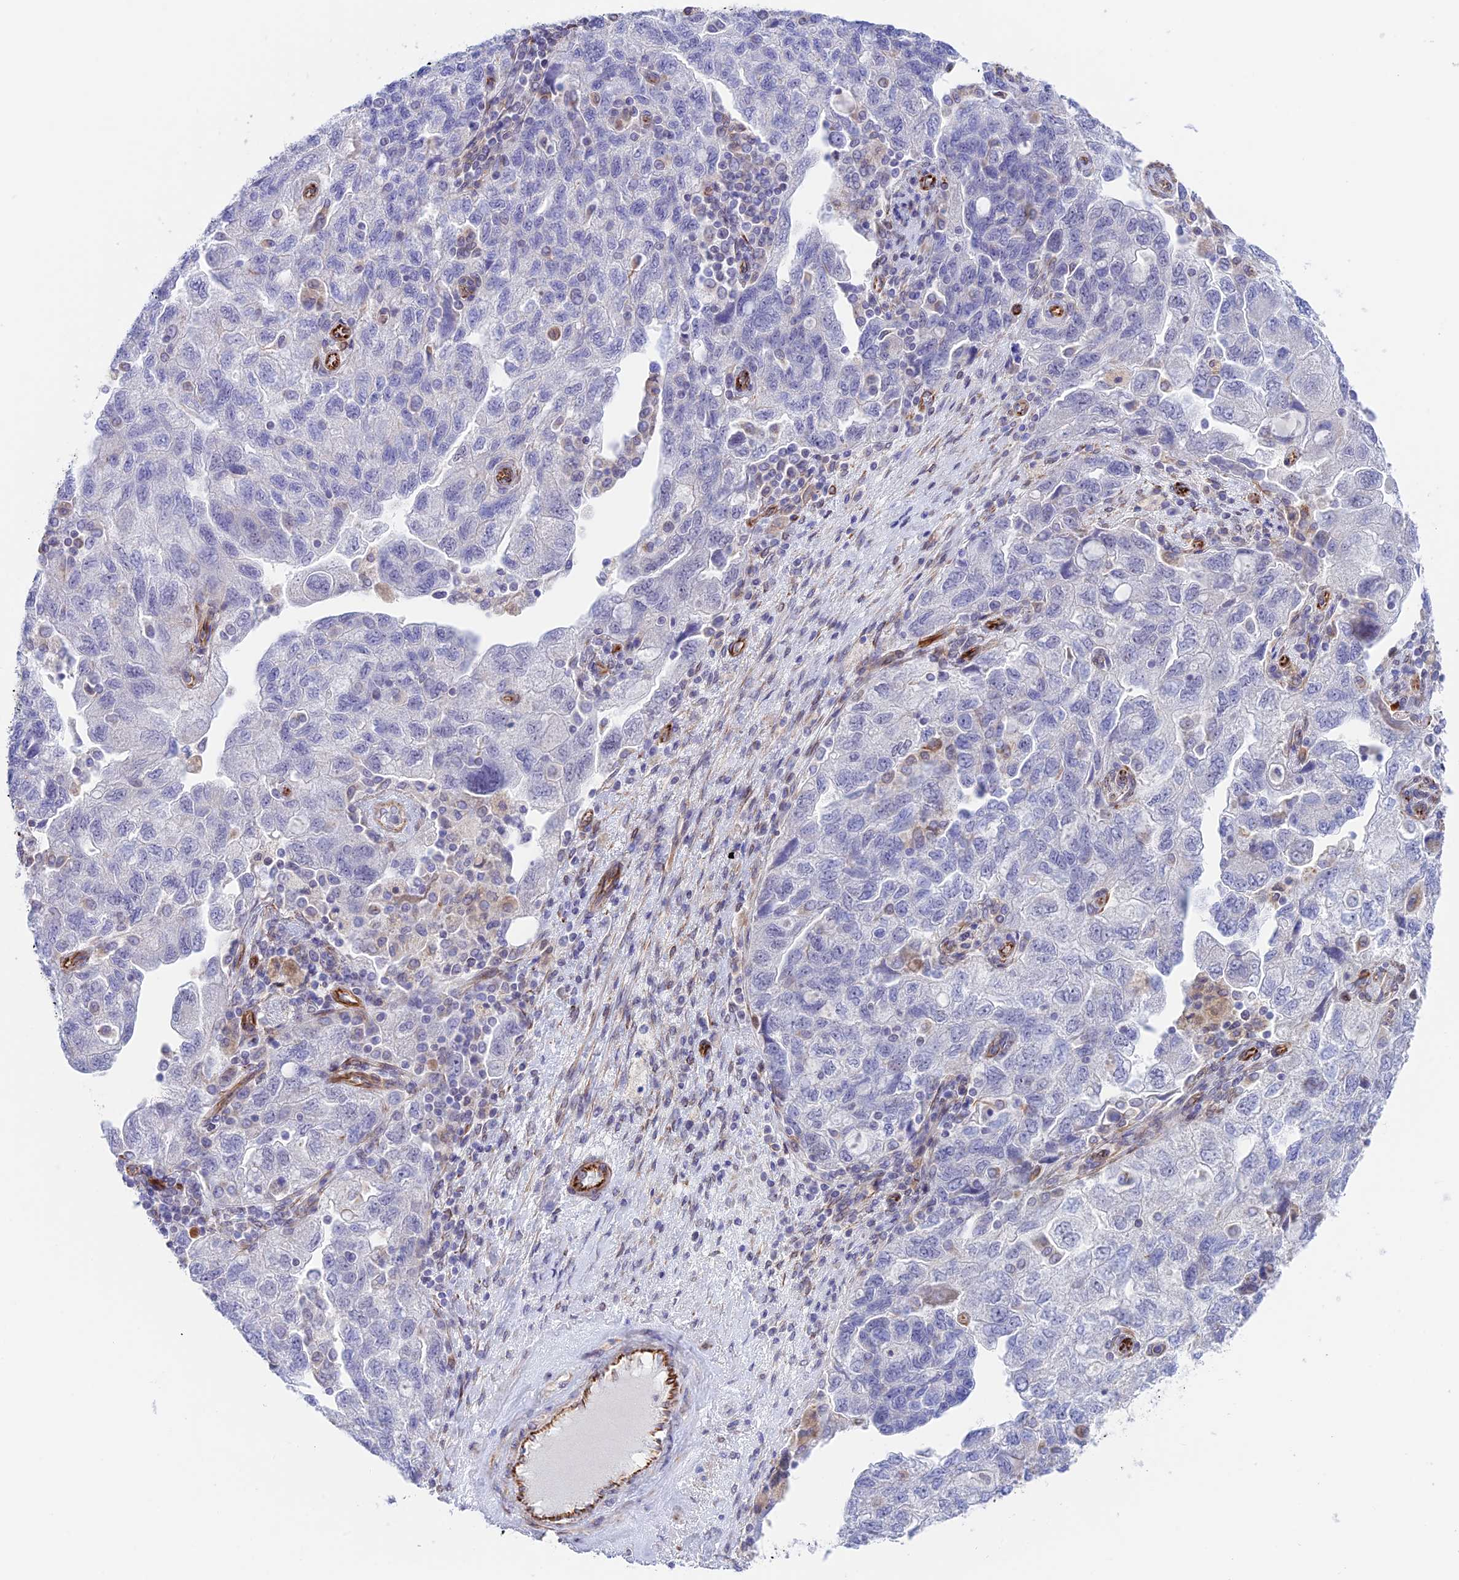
{"staining": {"intensity": "negative", "quantity": "none", "location": "none"}, "tissue": "ovarian cancer", "cell_type": "Tumor cells", "image_type": "cancer", "snomed": [{"axis": "morphology", "description": "Carcinoma, NOS"}, {"axis": "morphology", "description": "Cystadenocarcinoma, serous, NOS"}, {"axis": "topography", "description": "Ovary"}], "caption": "A photomicrograph of human carcinoma (ovarian) is negative for staining in tumor cells.", "gene": "ZNF652", "patient": {"sex": "female", "age": 69}}